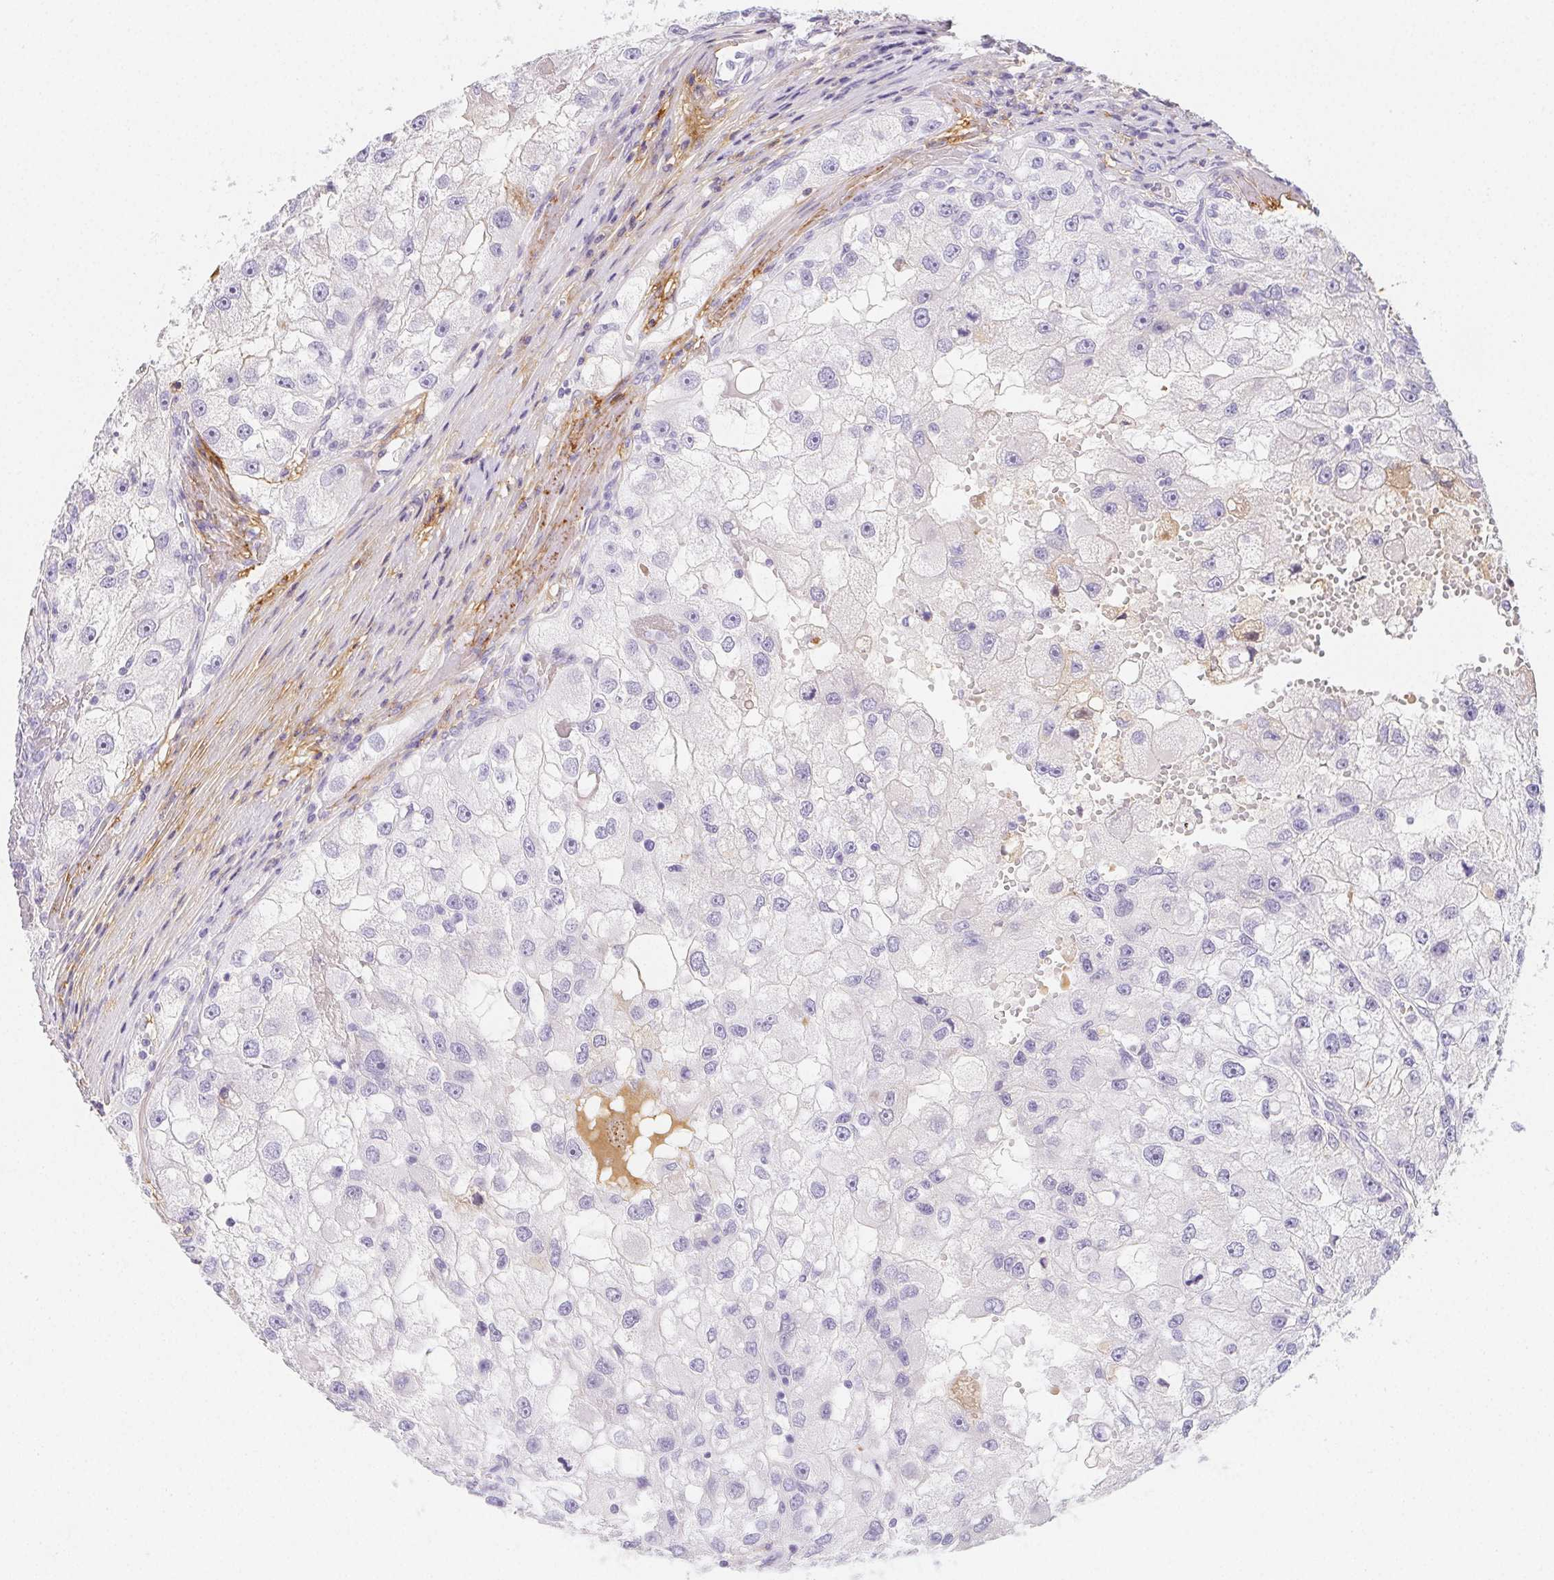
{"staining": {"intensity": "negative", "quantity": "none", "location": "none"}, "tissue": "renal cancer", "cell_type": "Tumor cells", "image_type": "cancer", "snomed": [{"axis": "morphology", "description": "Adenocarcinoma, NOS"}, {"axis": "topography", "description": "Kidney"}], "caption": "Tumor cells are negative for protein expression in human adenocarcinoma (renal).", "gene": "ITIH2", "patient": {"sex": "male", "age": 63}}